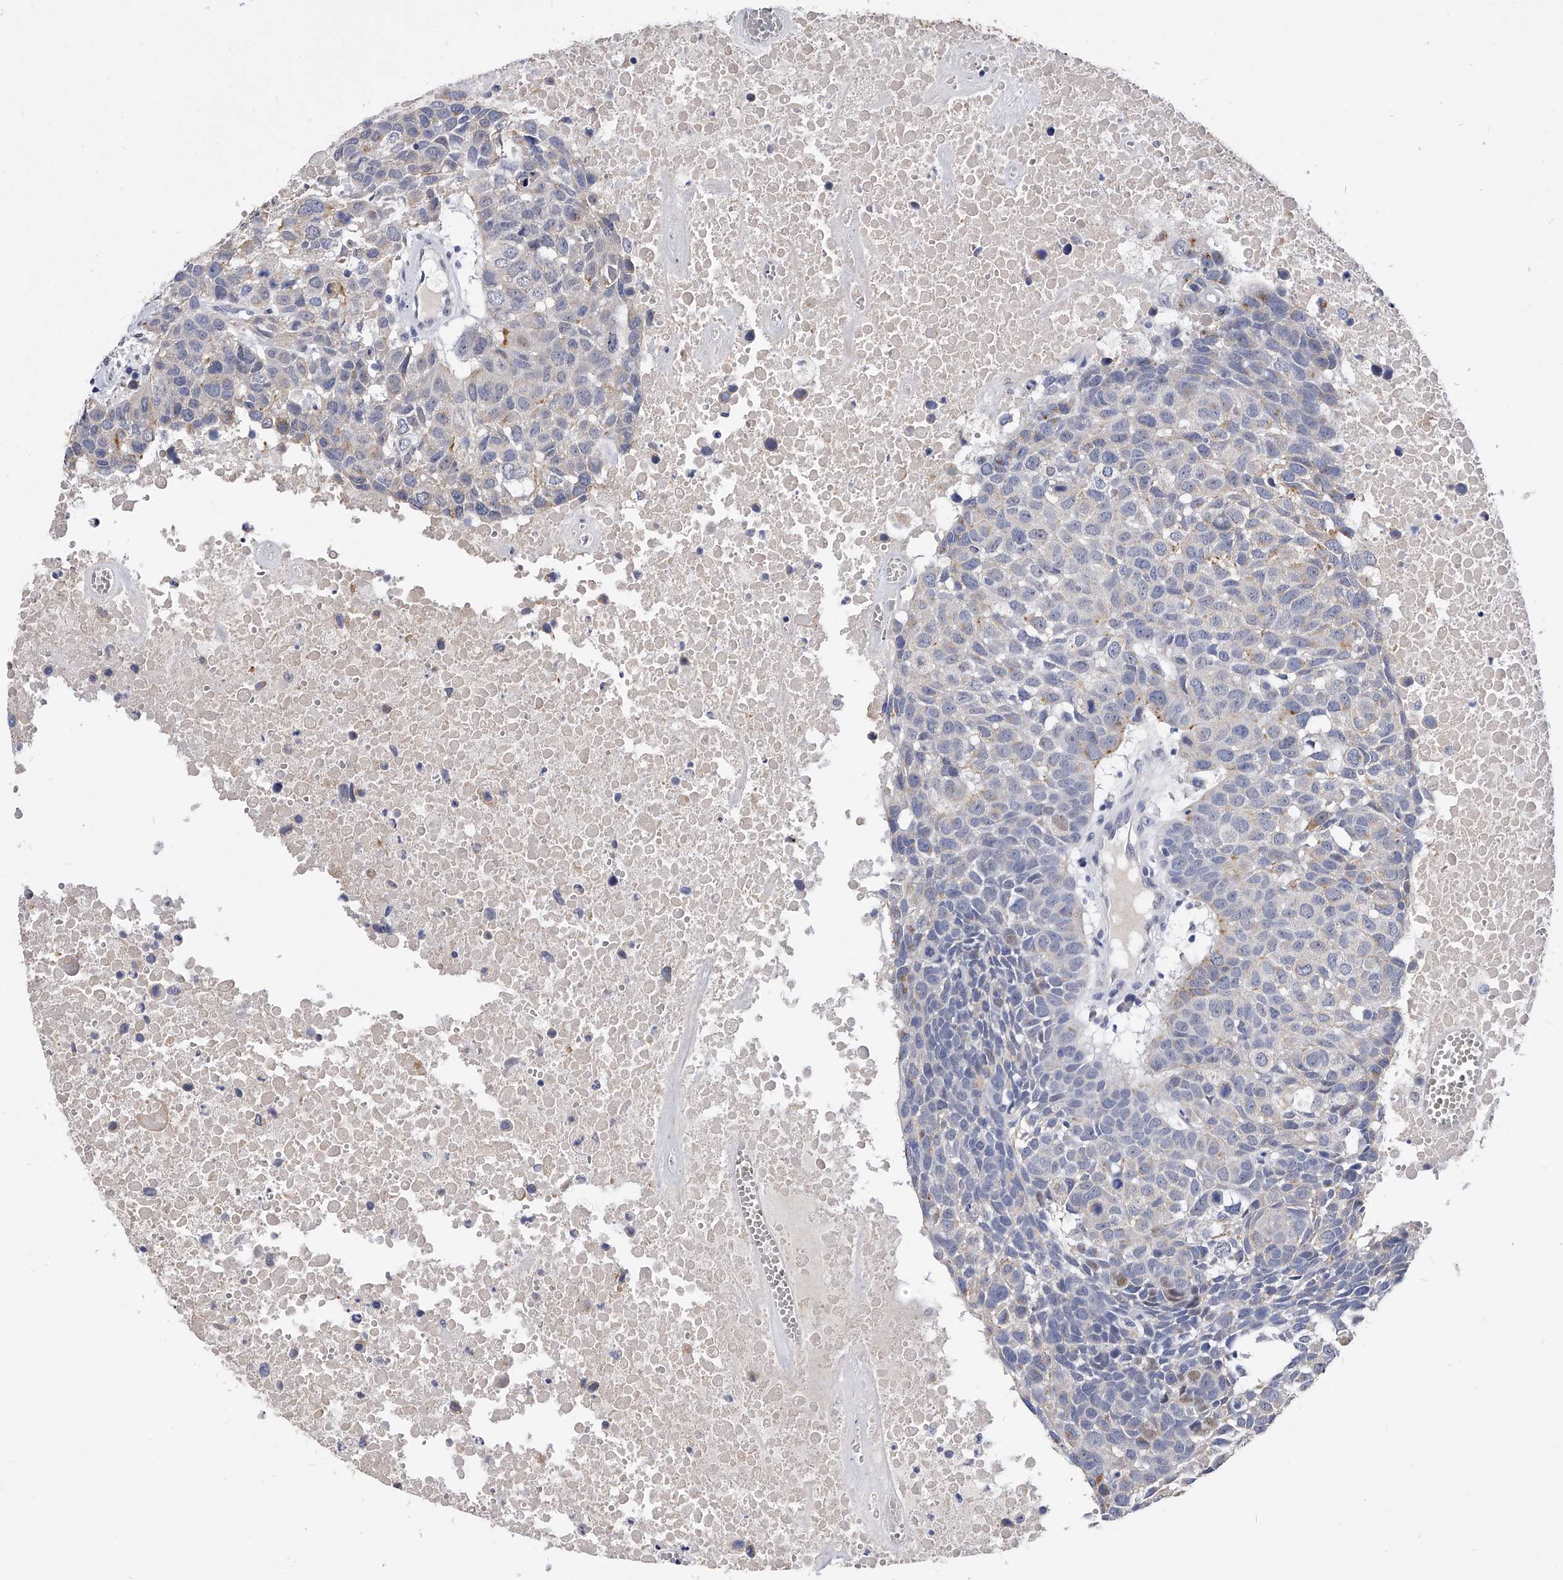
{"staining": {"intensity": "moderate", "quantity": "<25%", "location": "cytoplasmic/membranous"}, "tissue": "head and neck cancer", "cell_type": "Tumor cells", "image_type": "cancer", "snomed": [{"axis": "morphology", "description": "Squamous cell carcinoma, NOS"}, {"axis": "topography", "description": "Head-Neck"}], "caption": "Head and neck cancer stained with a brown dye reveals moderate cytoplasmic/membranous positive positivity in about <25% of tumor cells.", "gene": "ZNF529", "patient": {"sex": "male", "age": 66}}